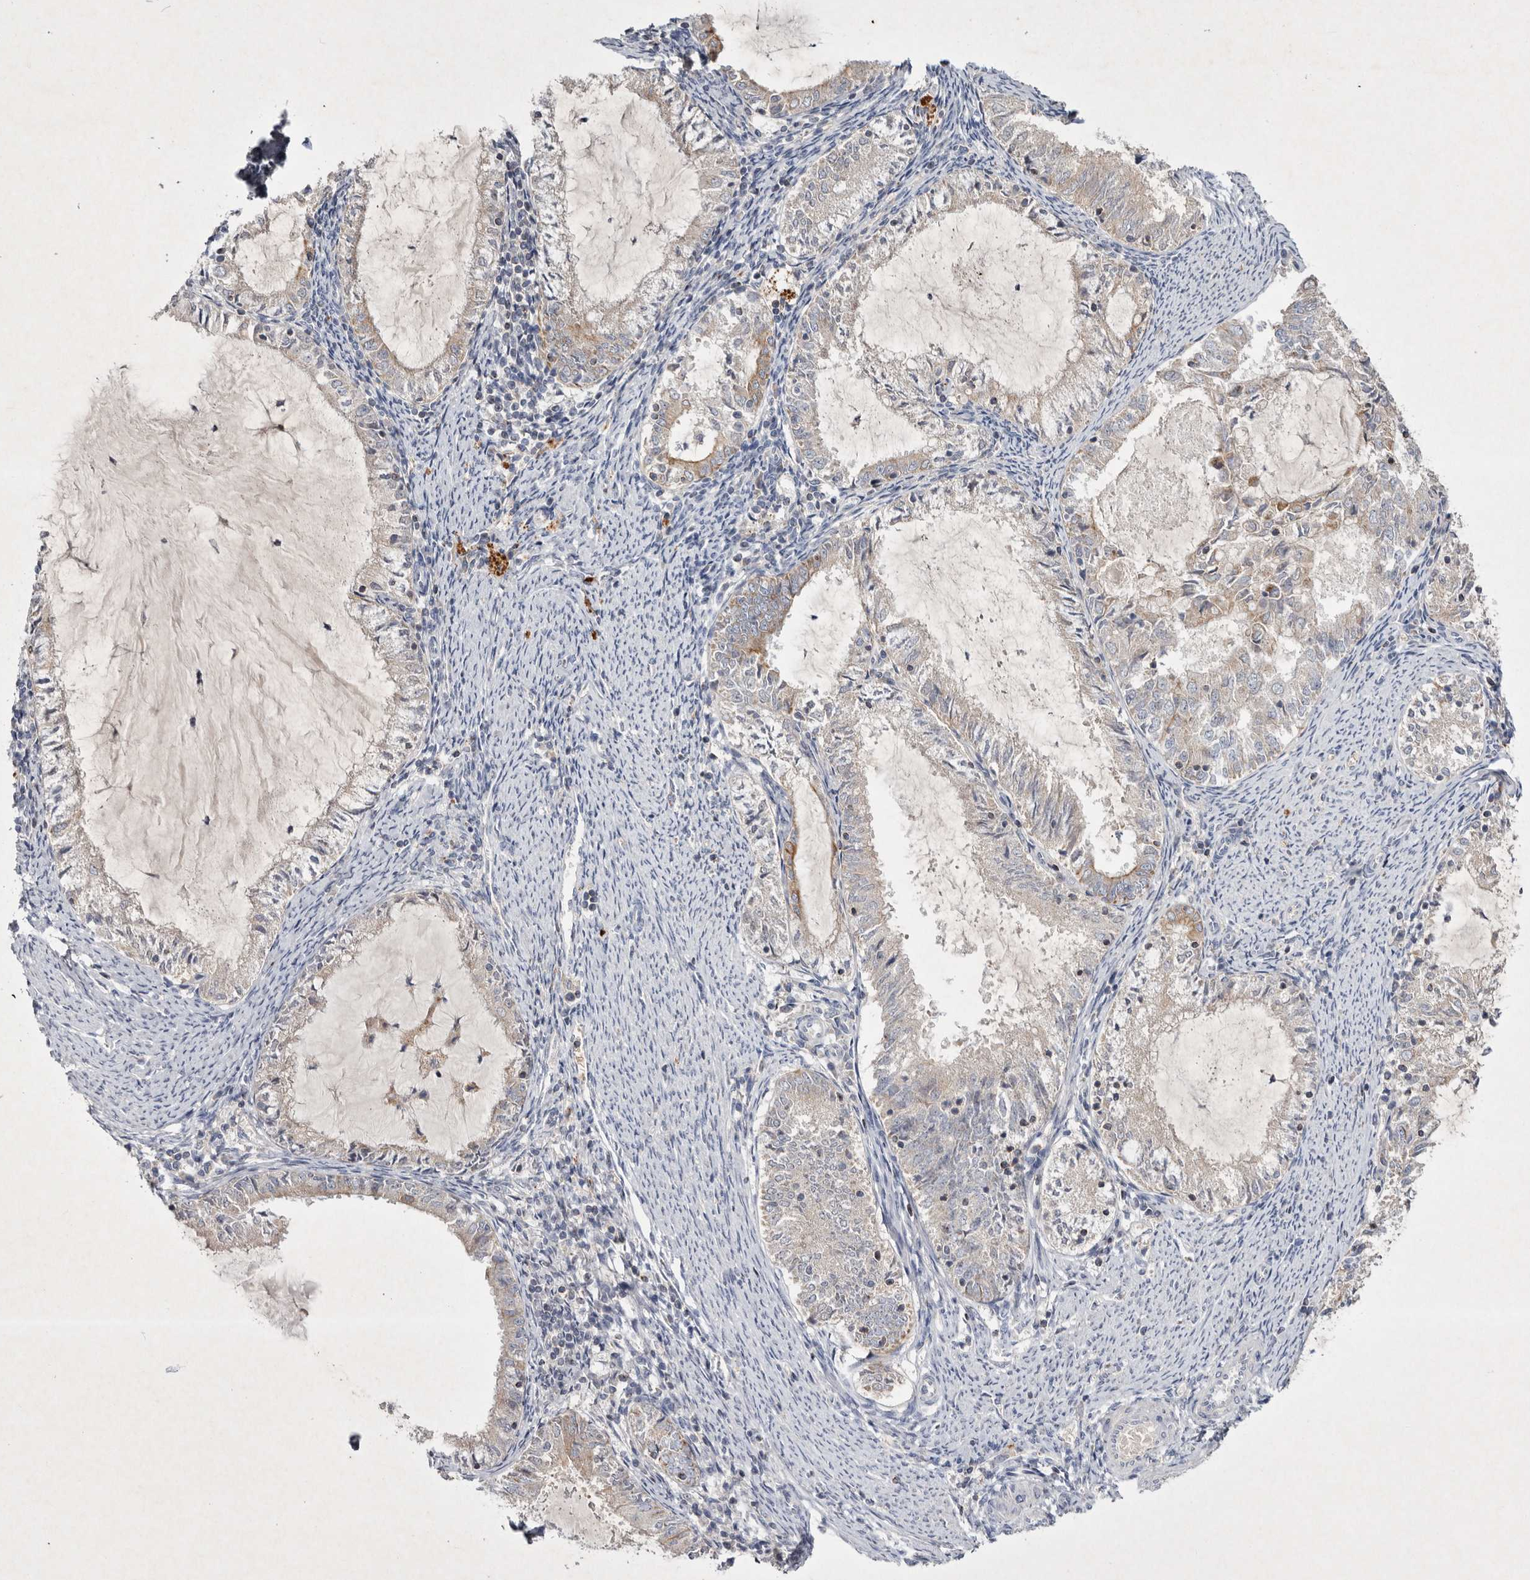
{"staining": {"intensity": "negative", "quantity": "none", "location": "none"}, "tissue": "endometrial cancer", "cell_type": "Tumor cells", "image_type": "cancer", "snomed": [{"axis": "morphology", "description": "Adenocarcinoma, NOS"}, {"axis": "topography", "description": "Endometrium"}], "caption": "DAB (3,3'-diaminobenzidine) immunohistochemical staining of human adenocarcinoma (endometrial) exhibits no significant expression in tumor cells.", "gene": "TNFSF14", "patient": {"sex": "female", "age": 57}}